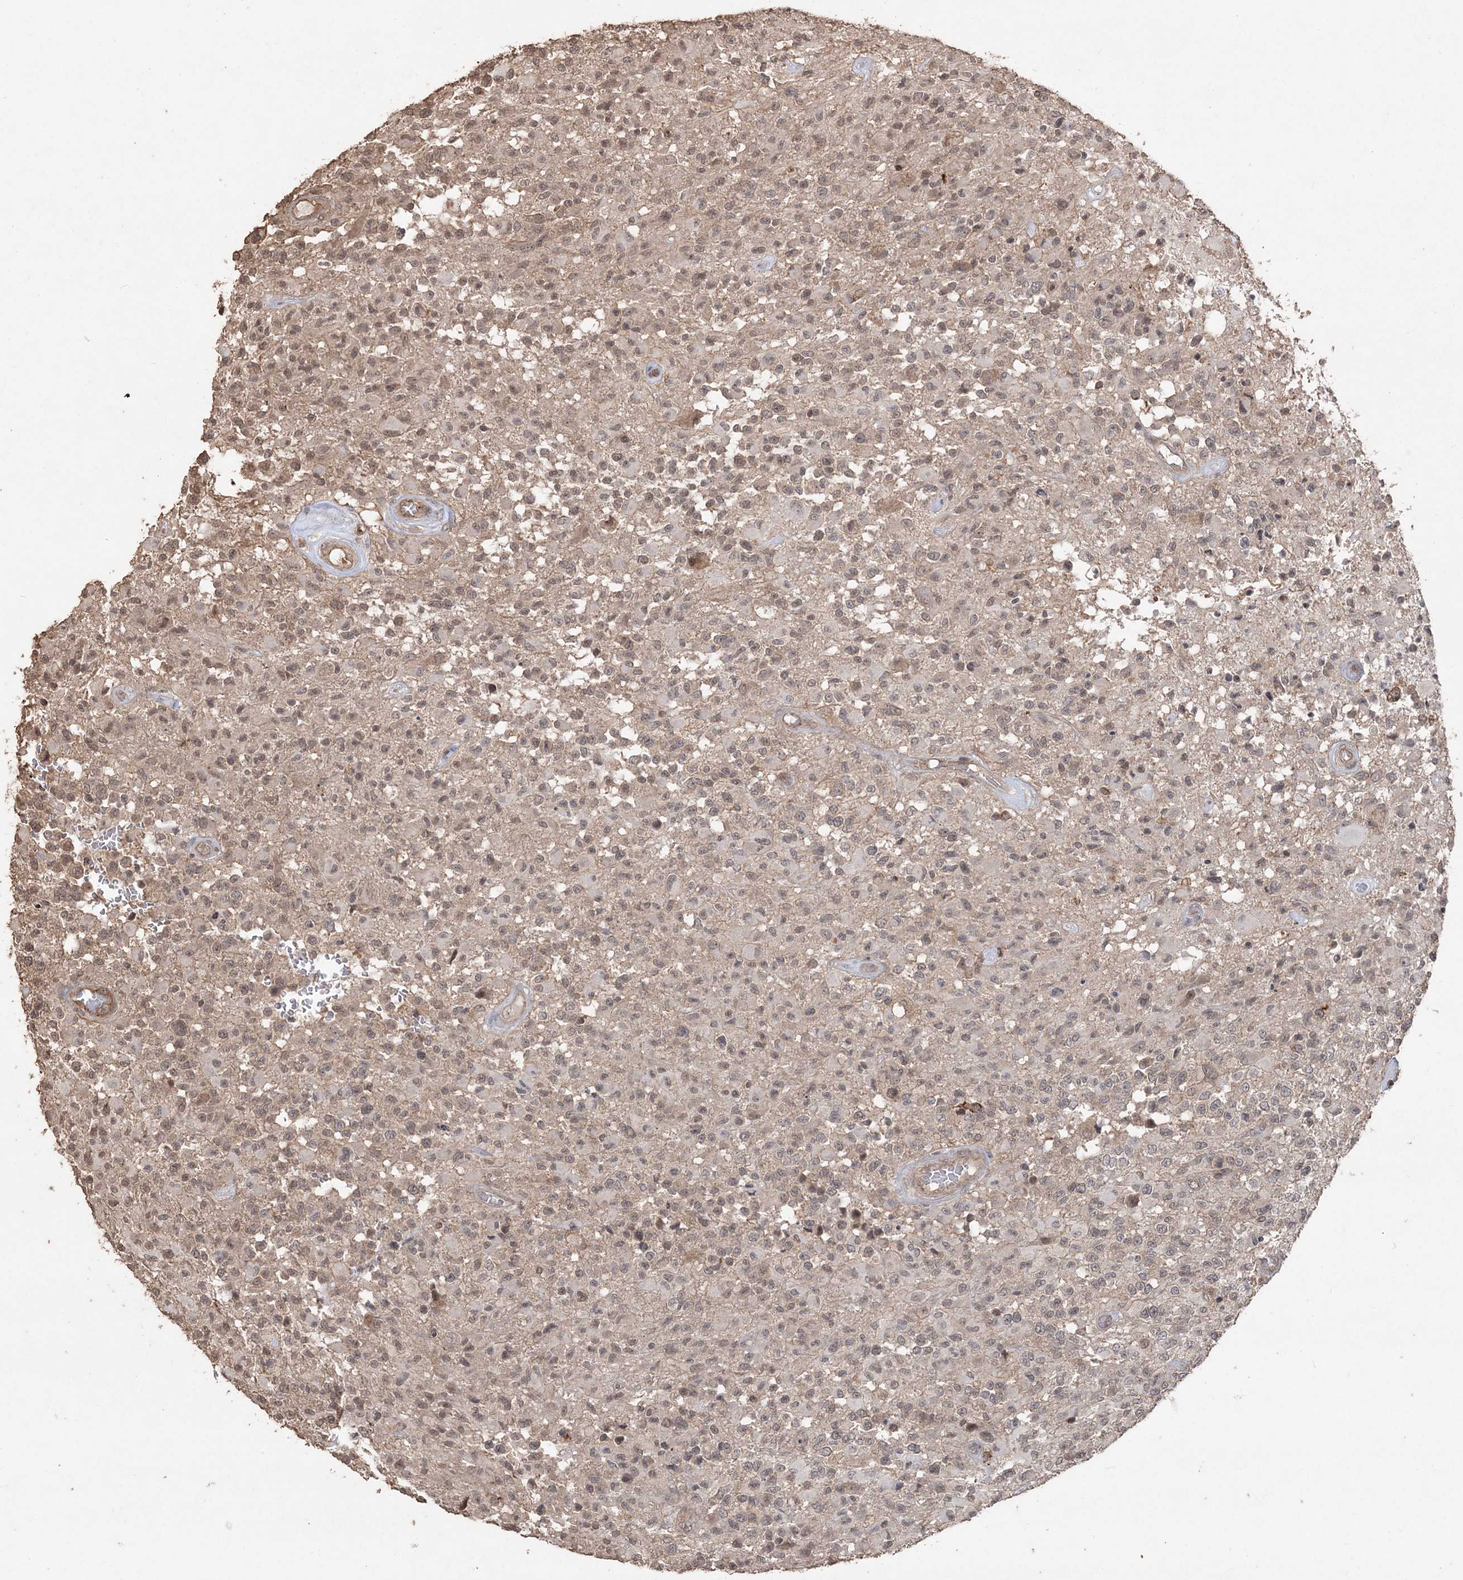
{"staining": {"intensity": "weak", "quantity": "25%-75%", "location": "nuclear"}, "tissue": "glioma", "cell_type": "Tumor cells", "image_type": "cancer", "snomed": [{"axis": "morphology", "description": "Glioma, malignant, High grade"}, {"axis": "morphology", "description": "Glioblastoma, NOS"}, {"axis": "topography", "description": "Brain"}], "caption": "Weak nuclear protein expression is seen in about 25%-75% of tumor cells in high-grade glioma (malignant).", "gene": "EHHADH", "patient": {"sex": "male", "age": 60}}